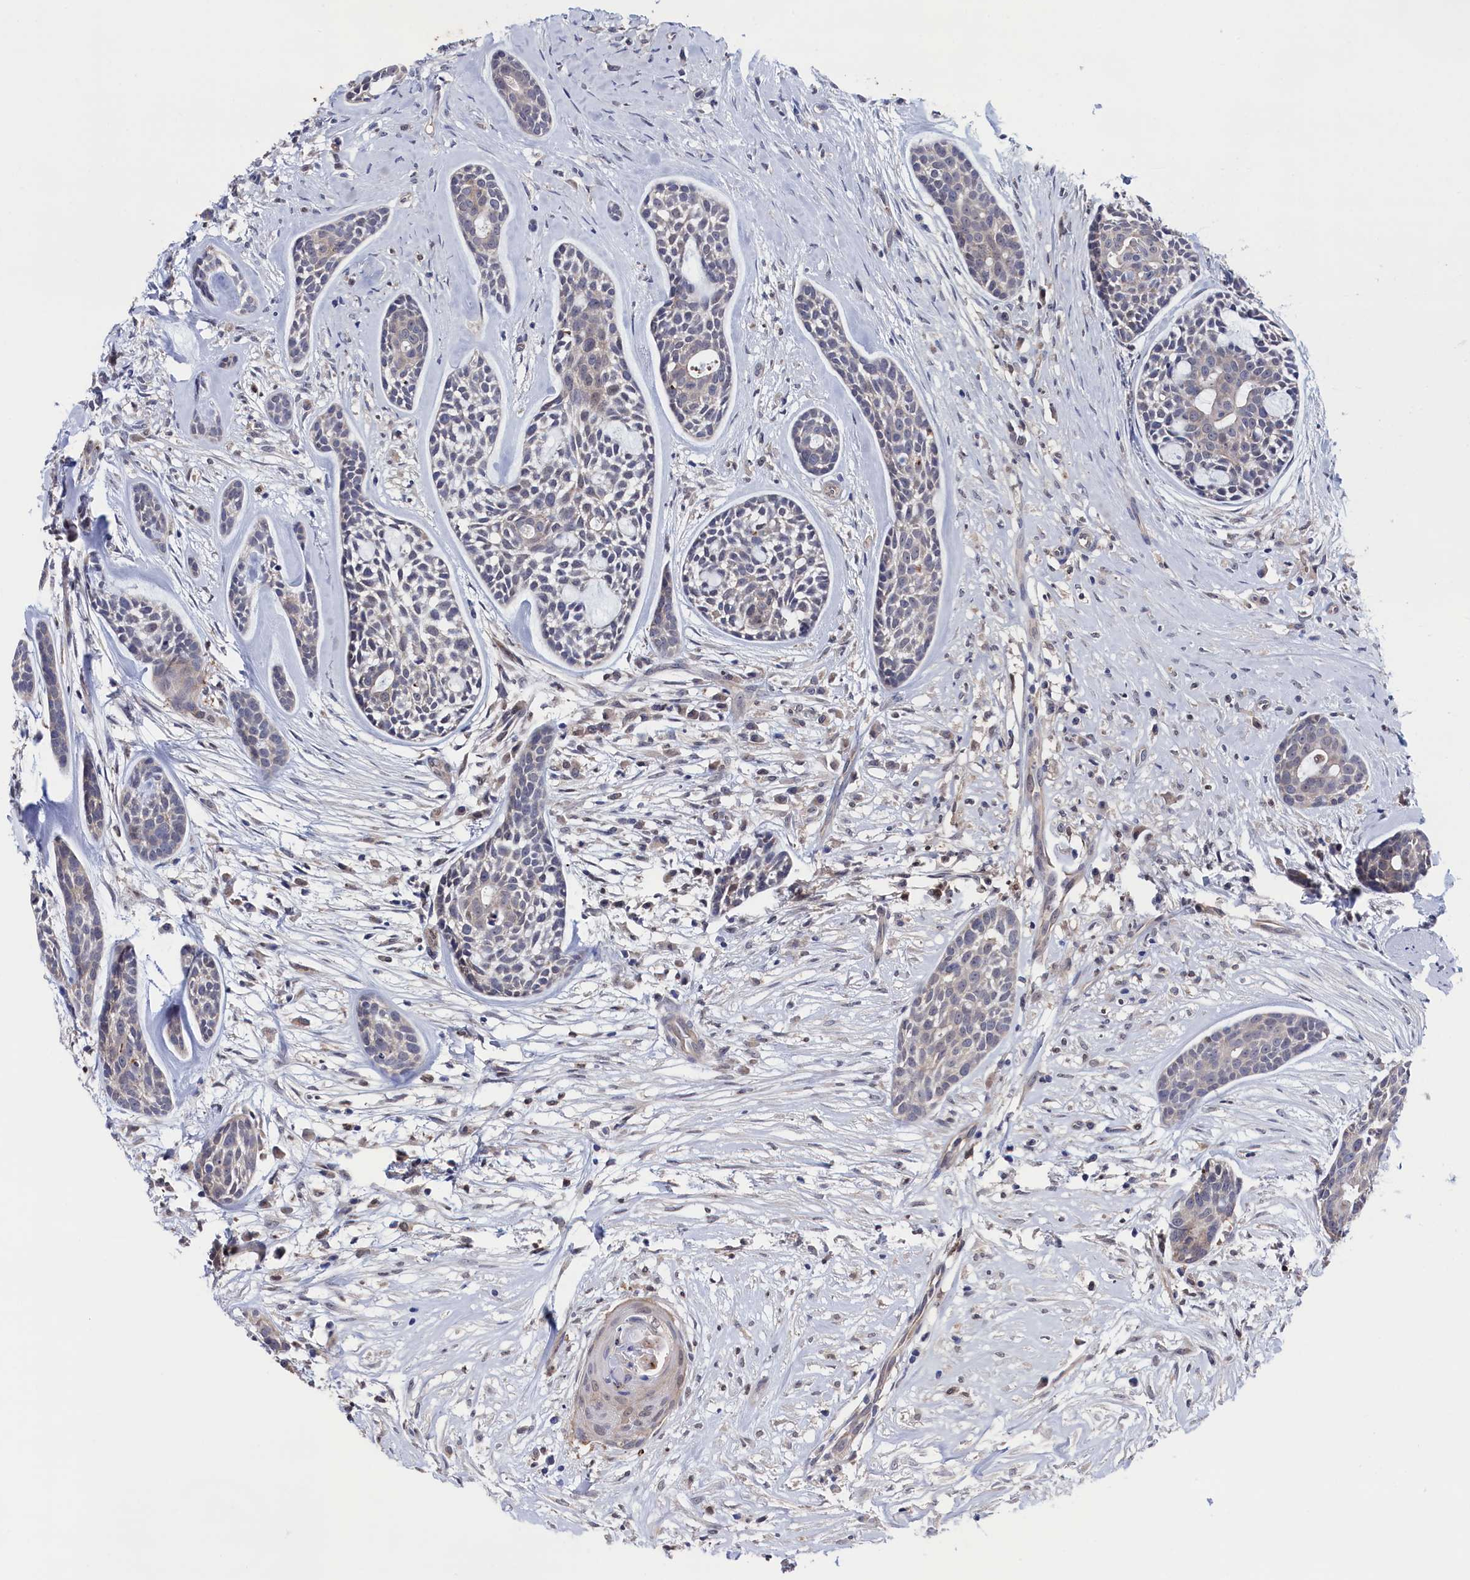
{"staining": {"intensity": "negative", "quantity": "none", "location": "none"}, "tissue": "head and neck cancer", "cell_type": "Tumor cells", "image_type": "cancer", "snomed": [{"axis": "morphology", "description": "Adenocarcinoma, NOS"}, {"axis": "topography", "description": "Subcutis"}, {"axis": "topography", "description": "Head-Neck"}], "caption": "There is no significant staining in tumor cells of adenocarcinoma (head and neck).", "gene": "RNH1", "patient": {"sex": "female", "age": 73}}